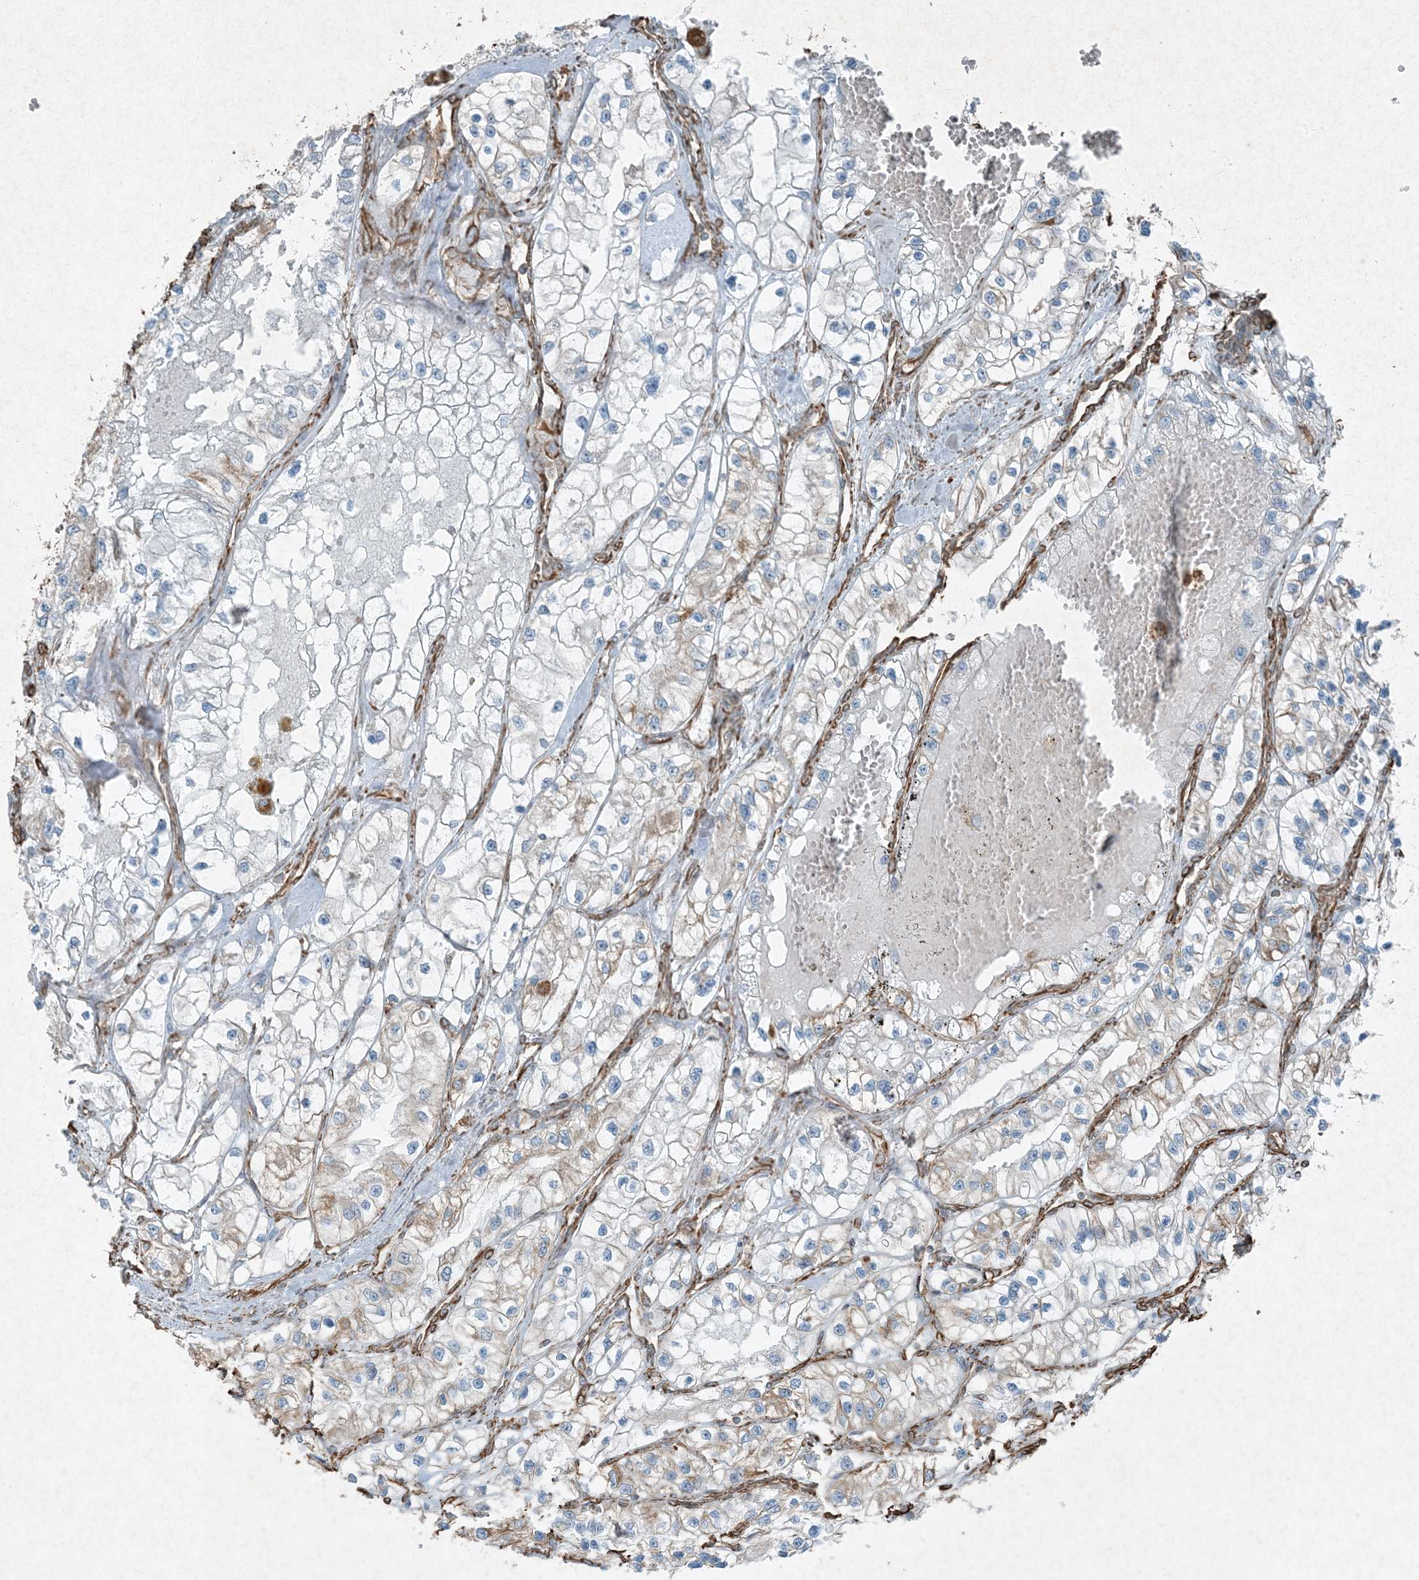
{"staining": {"intensity": "negative", "quantity": "none", "location": "none"}, "tissue": "renal cancer", "cell_type": "Tumor cells", "image_type": "cancer", "snomed": [{"axis": "morphology", "description": "Adenocarcinoma, NOS"}, {"axis": "topography", "description": "Kidney"}], "caption": "Protein analysis of renal cancer demonstrates no significant staining in tumor cells.", "gene": "RYK", "patient": {"sex": "female", "age": 57}}